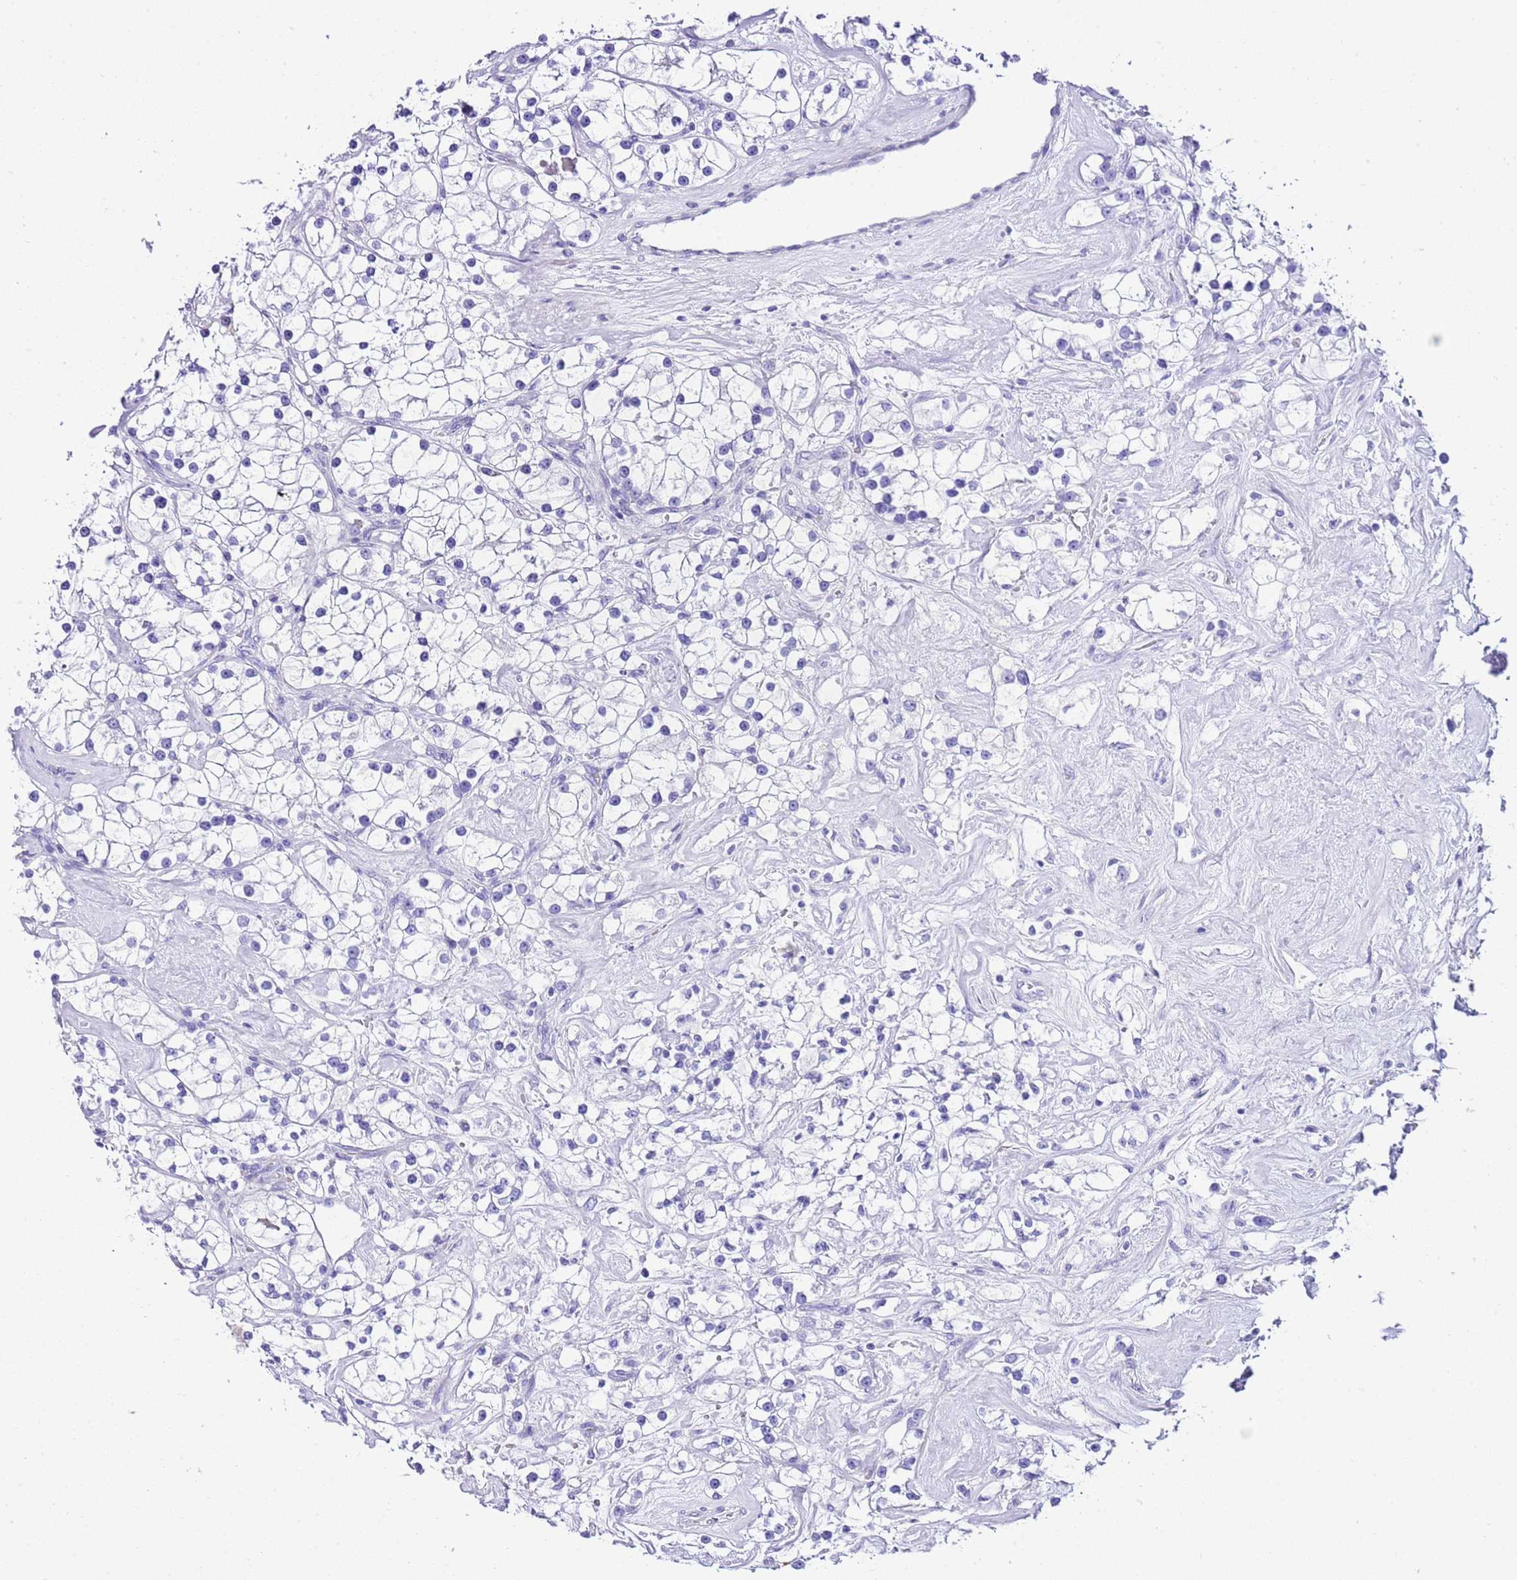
{"staining": {"intensity": "negative", "quantity": "none", "location": "none"}, "tissue": "renal cancer", "cell_type": "Tumor cells", "image_type": "cancer", "snomed": [{"axis": "morphology", "description": "Adenocarcinoma, NOS"}, {"axis": "topography", "description": "Kidney"}], "caption": "Immunohistochemical staining of adenocarcinoma (renal) exhibits no significant positivity in tumor cells. (DAB (3,3'-diaminobenzidine) IHC, high magnification).", "gene": "KCNC1", "patient": {"sex": "male", "age": 77}}